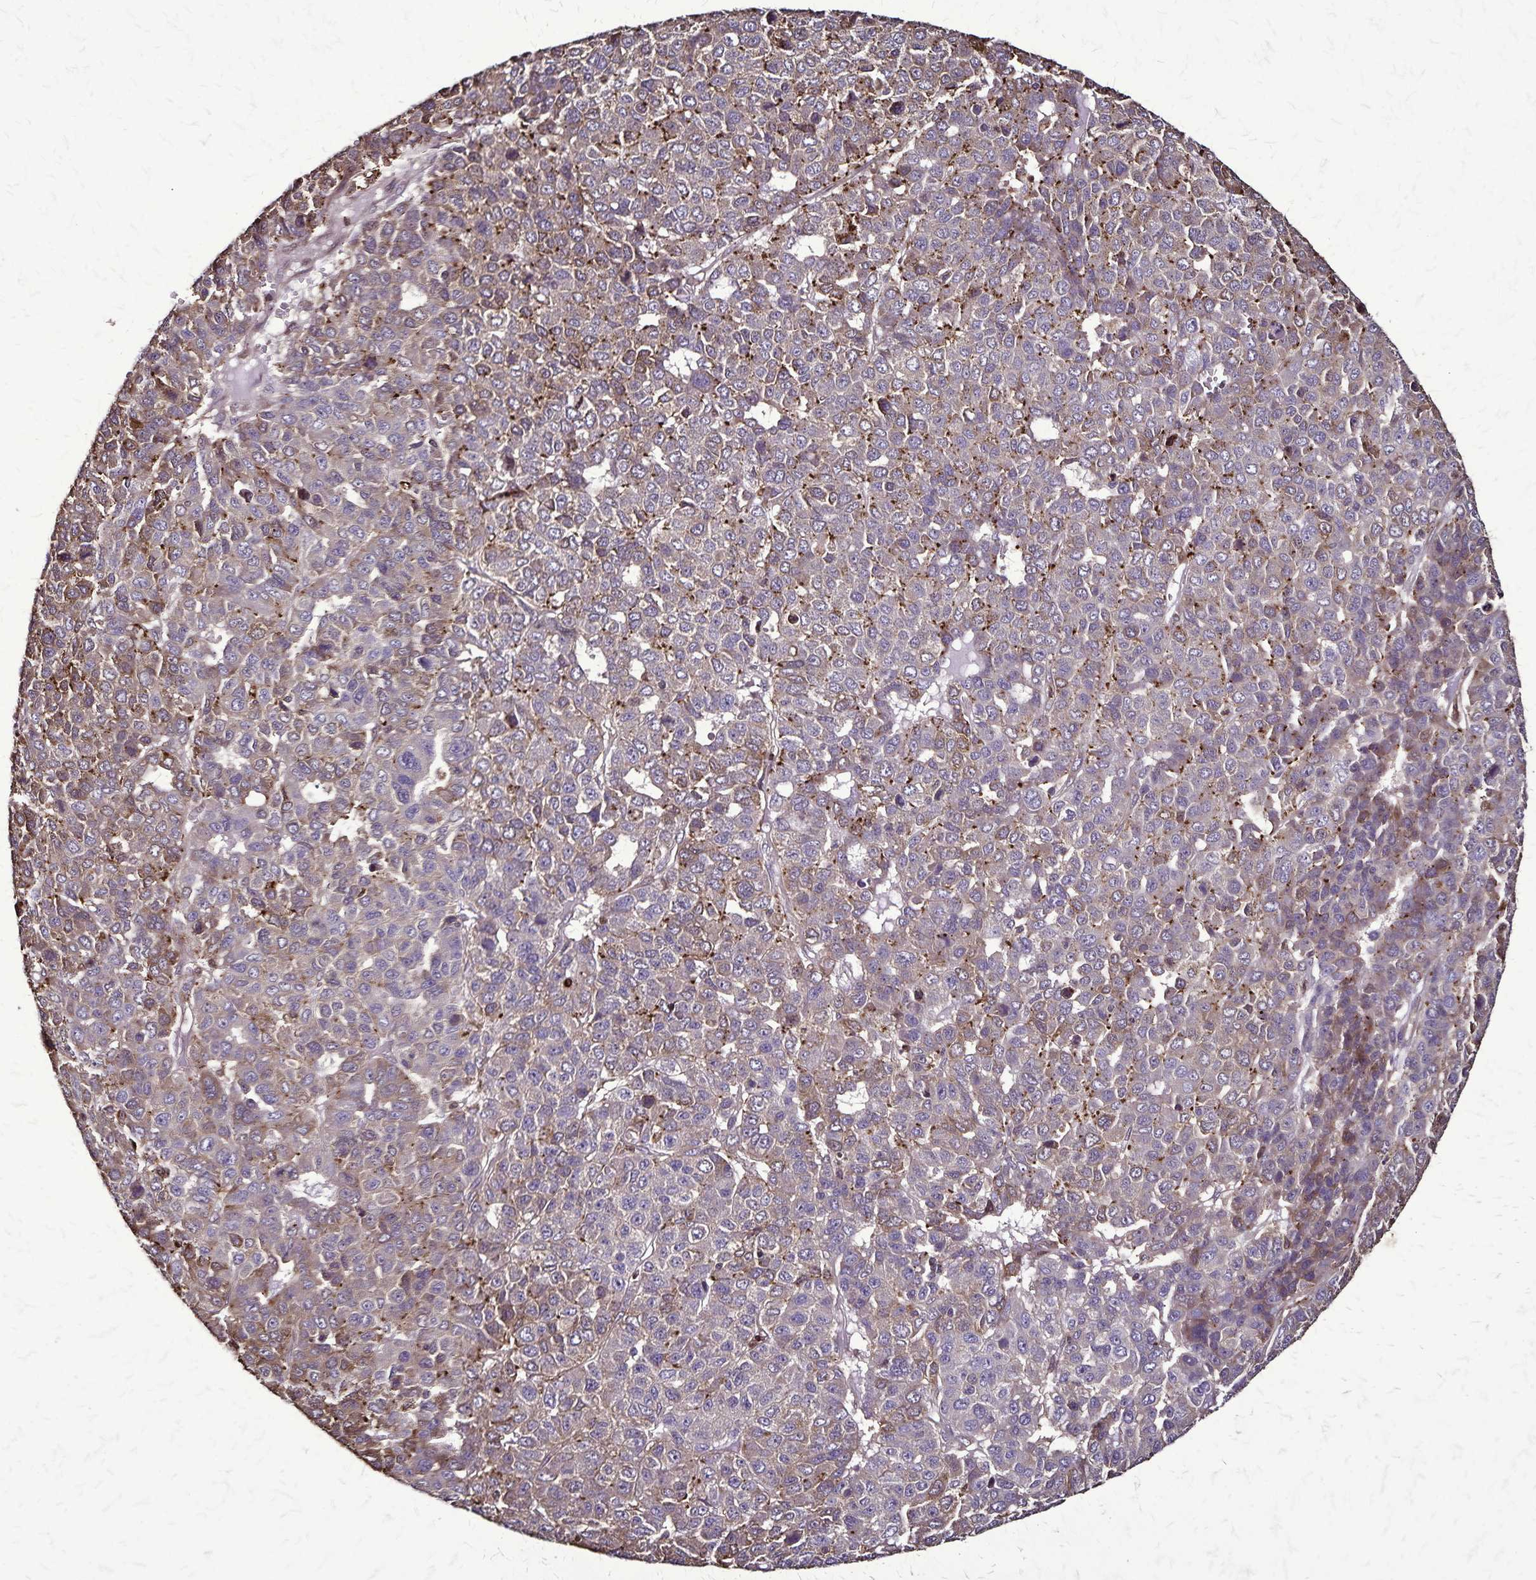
{"staining": {"intensity": "weak", "quantity": "25%-75%", "location": "cytoplasmic/membranous"}, "tissue": "liver cancer", "cell_type": "Tumor cells", "image_type": "cancer", "snomed": [{"axis": "morphology", "description": "Carcinoma, Hepatocellular, NOS"}, {"axis": "topography", "description": "Liver"}], "caption": "Protein staining of liver cancer (hepatocellular carcinoma) tissue reveals weak cytoplasmic/membranous positivity in about 25%-75% of tumor cells. (Stains: DAB in brown, nuclei in blue, Microscopy: brightfield microscopy at high magnification).", "gene": "CHMP1B", "patient": {"sex": "male", "age": 69}}